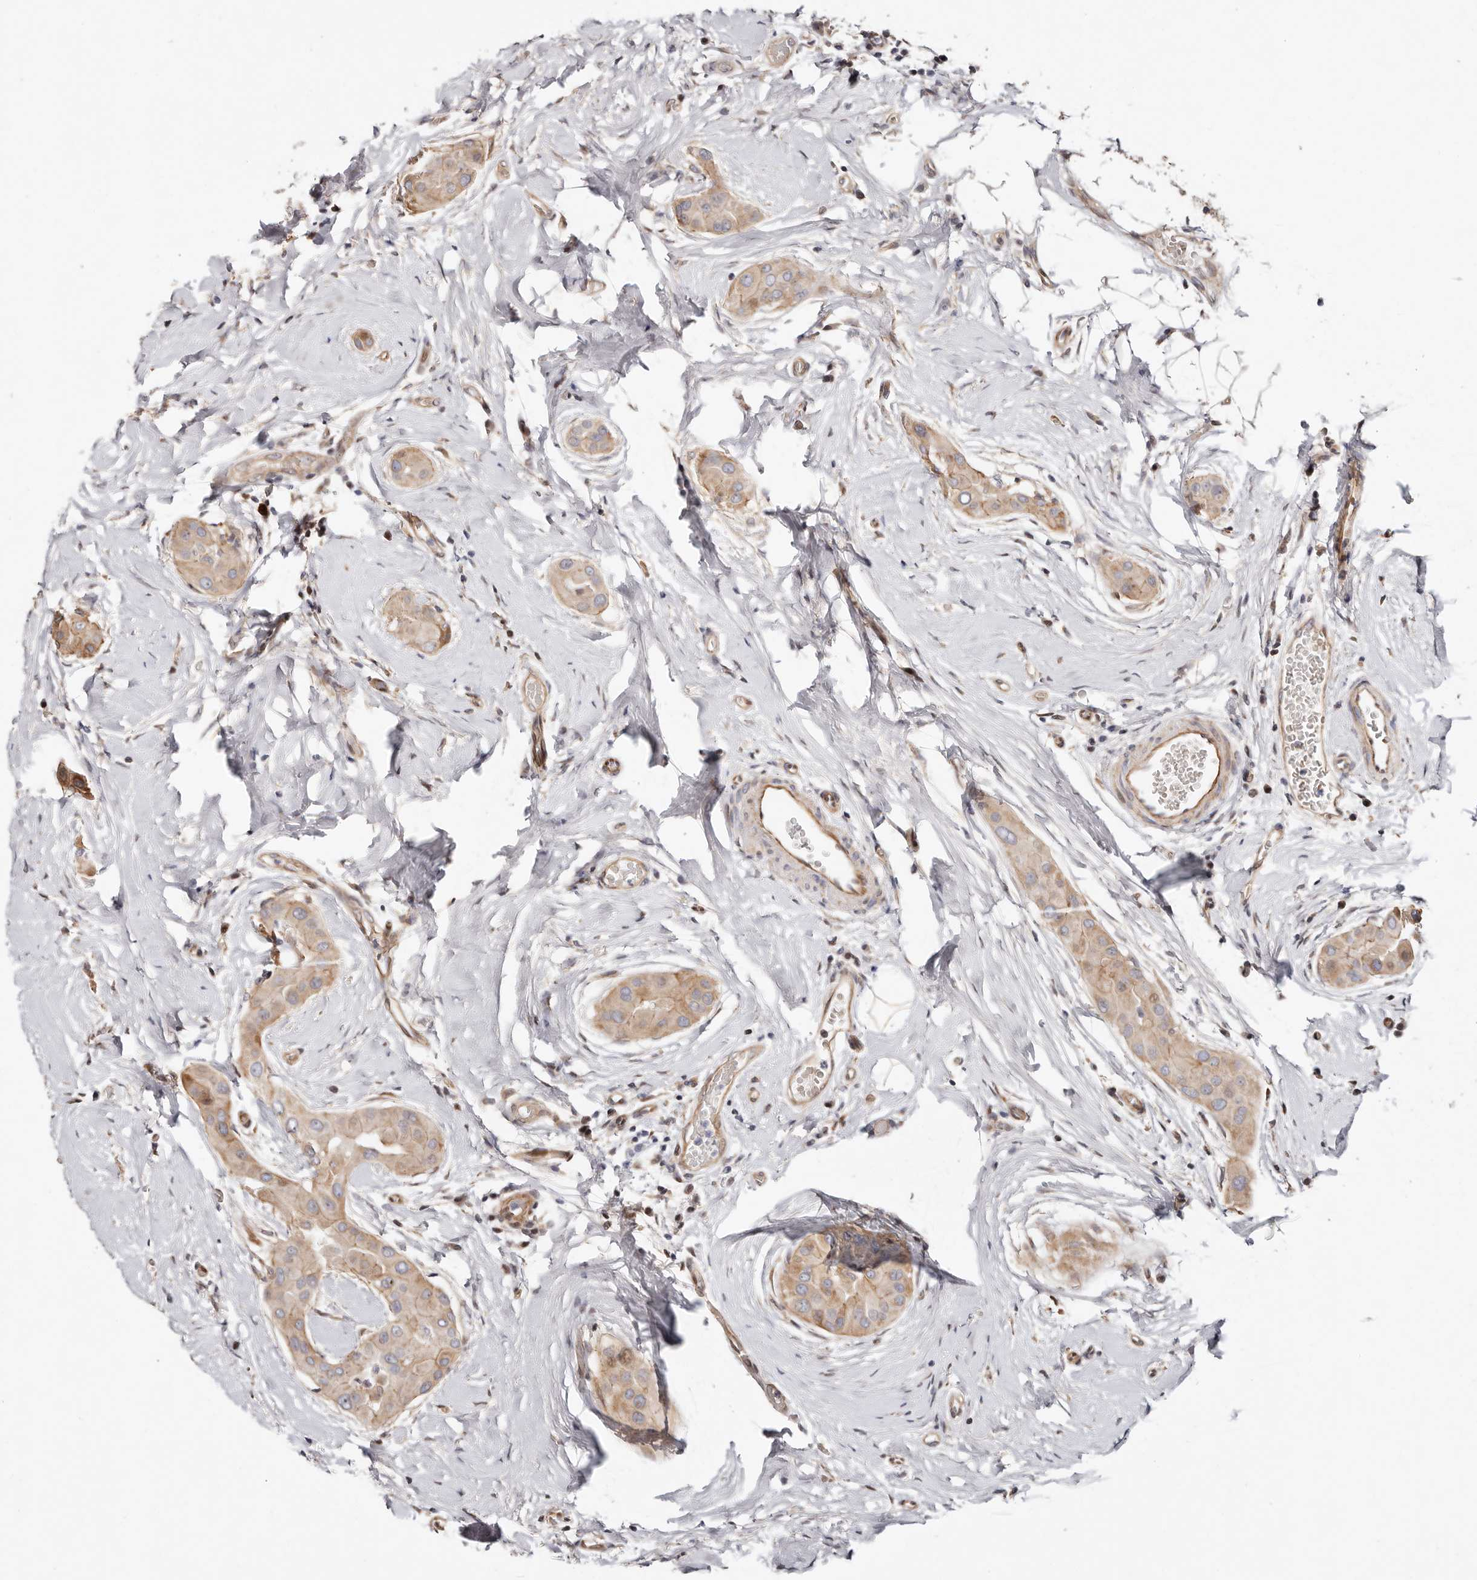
{"staining": {"intensity": "moderate", "quantity": ">75%", "location": "cytoplasmic/membranous"}, "tissue": "thyroid cancer", "cell_type": "Tumor cells", "image_type": "cancer", "snomed": [{"axis": "morphology", "description": "Papillary adenocarcinoma, NOS"}, {"axis": "topography", "description": "Thyroid gland"}], "caption": "There is medium levels of moderate cytoplasmic/membranous staining in tumor cells of papillary adenocarcinoma (thyroid), as demonstrated by immunohistochemical staining (brown color).", "gene": "EPHX3", "patient": {"sex": "male", "age": 33}}